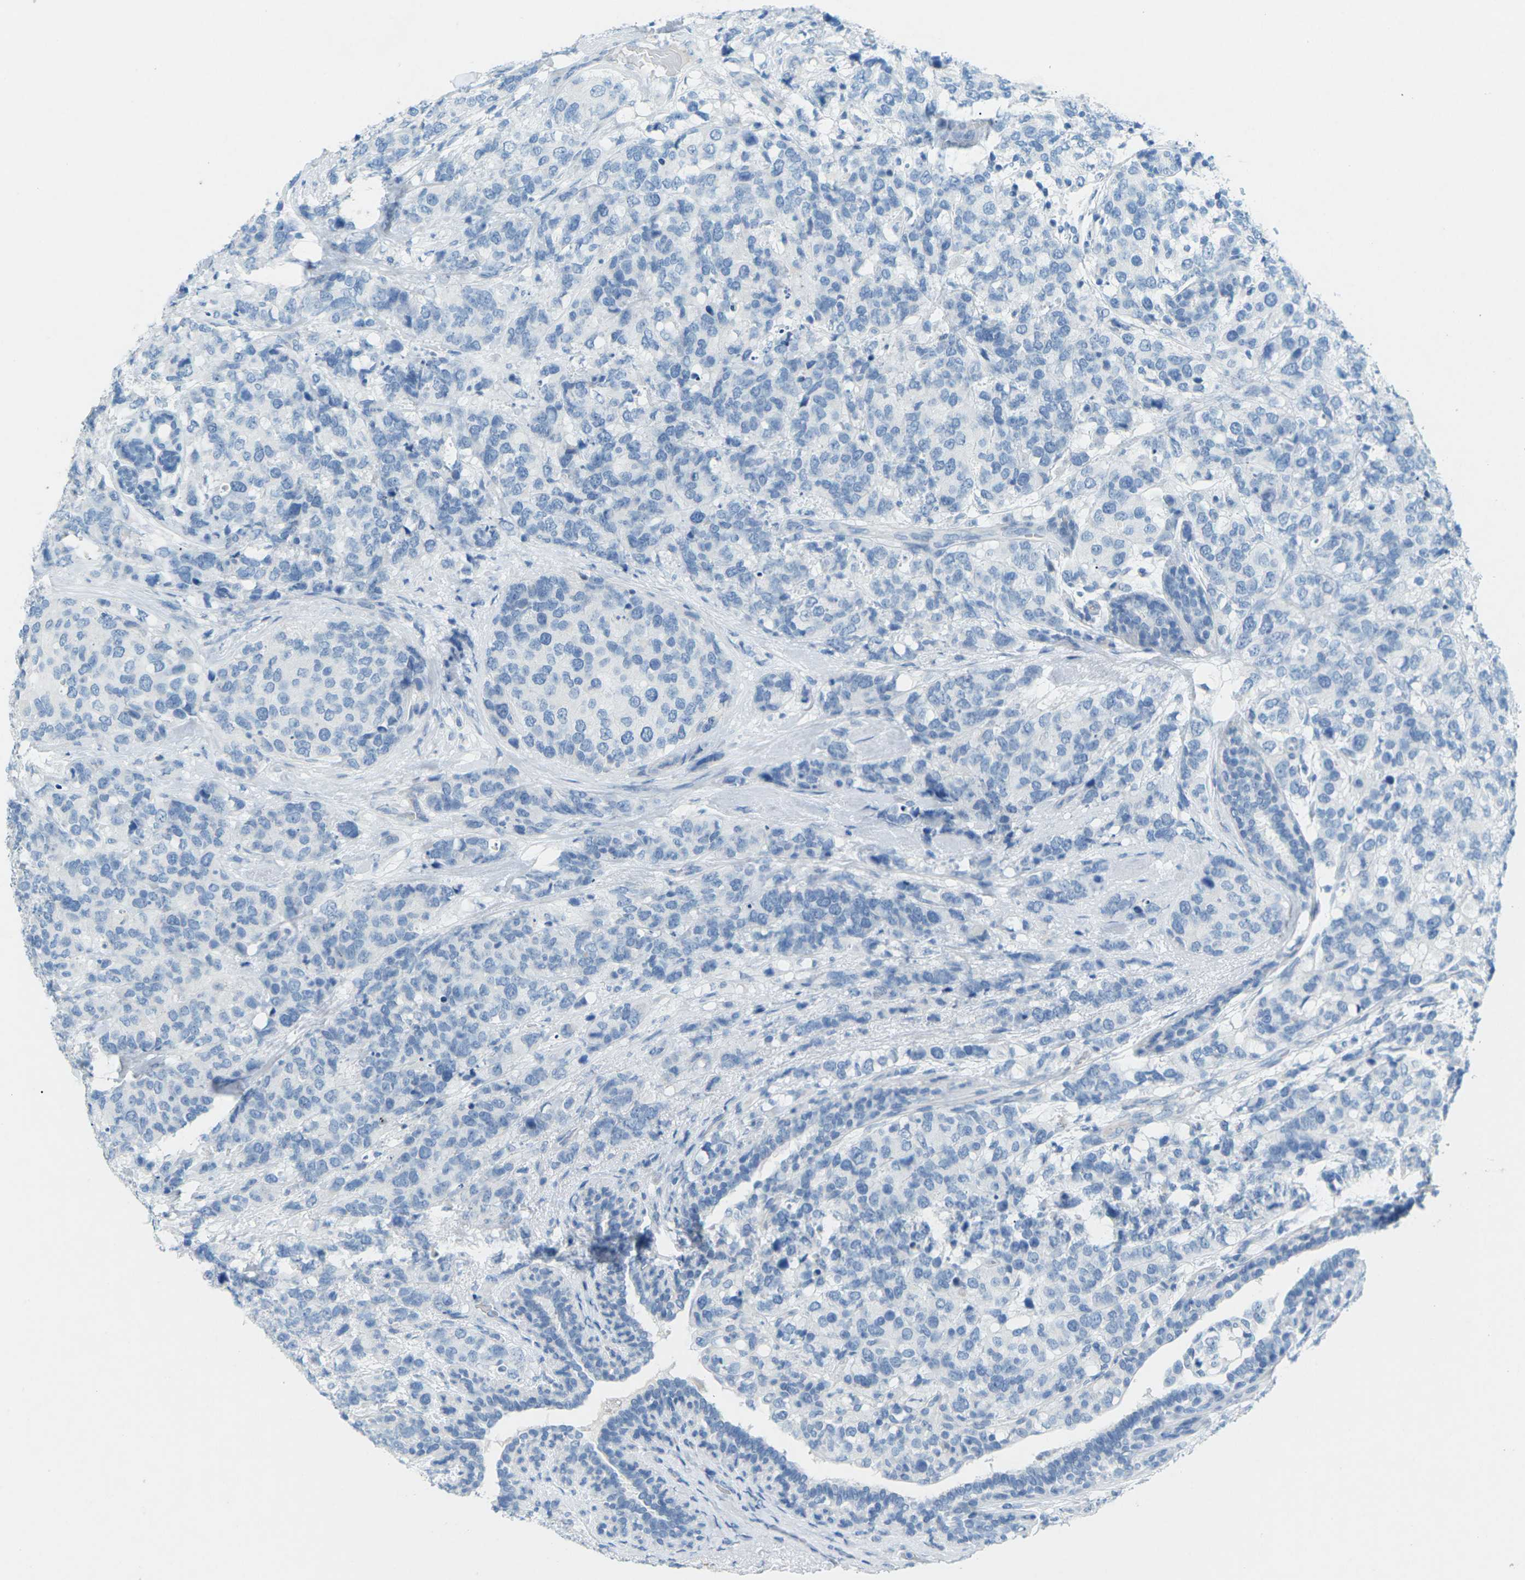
{"staining": {"intensity": "negative", "quantity": "none", "location": "none"}, "tissue": "breast cancer", "cell_type": "Tumor cells", "image_type": "cancer", "snomed": [{"axis": "morphology", "description": "Lobular carcinoma"}, {"axis": "topography", "description": "Breast"}], "caption": "IHC image of breast cancer stained for a protein (brown), which shows no positivity in tumor cells.", "gene": "CDH16", "patient": {"sex": "female", "age": 59}}